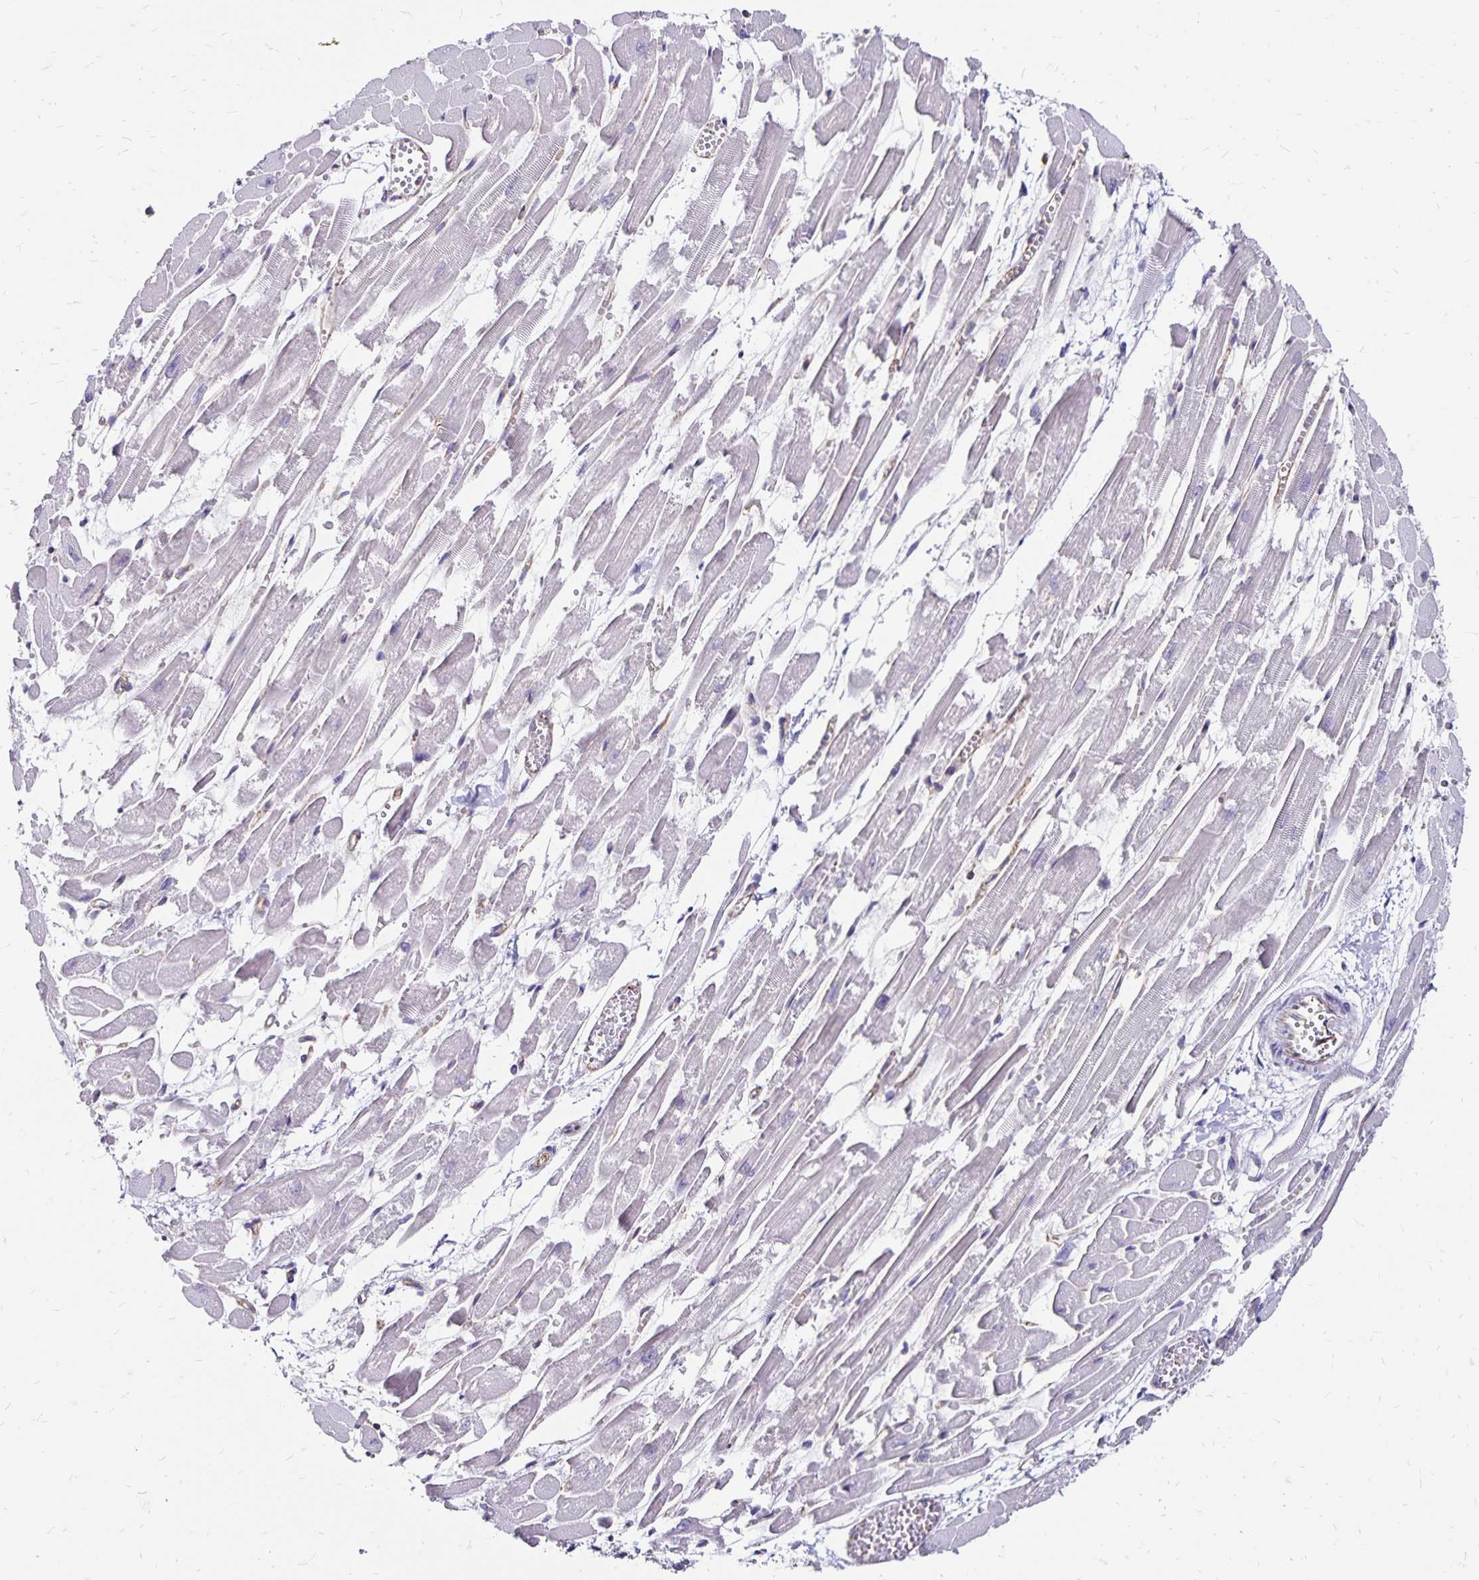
{"staining": {"intensity": "negative", "quantity": "none", "location": "none"}, "tissue": "heart muscle", "cell_type": "Cardiomyocytes", "image_type": "normal", "snomed": [{"axis": "morphology", "description": "Normal tissue, NOS"}, {"axis": "topography", "description": "Heart"}], "caption": "Photomicrograph shows no protein positivity in cardiomyocytes of benign heart muscle. (Immunohistochemistry, brightfield microscopy, high magnification).", "gene": "RPRML", "patient": {"sex": "female", "age": 52}}